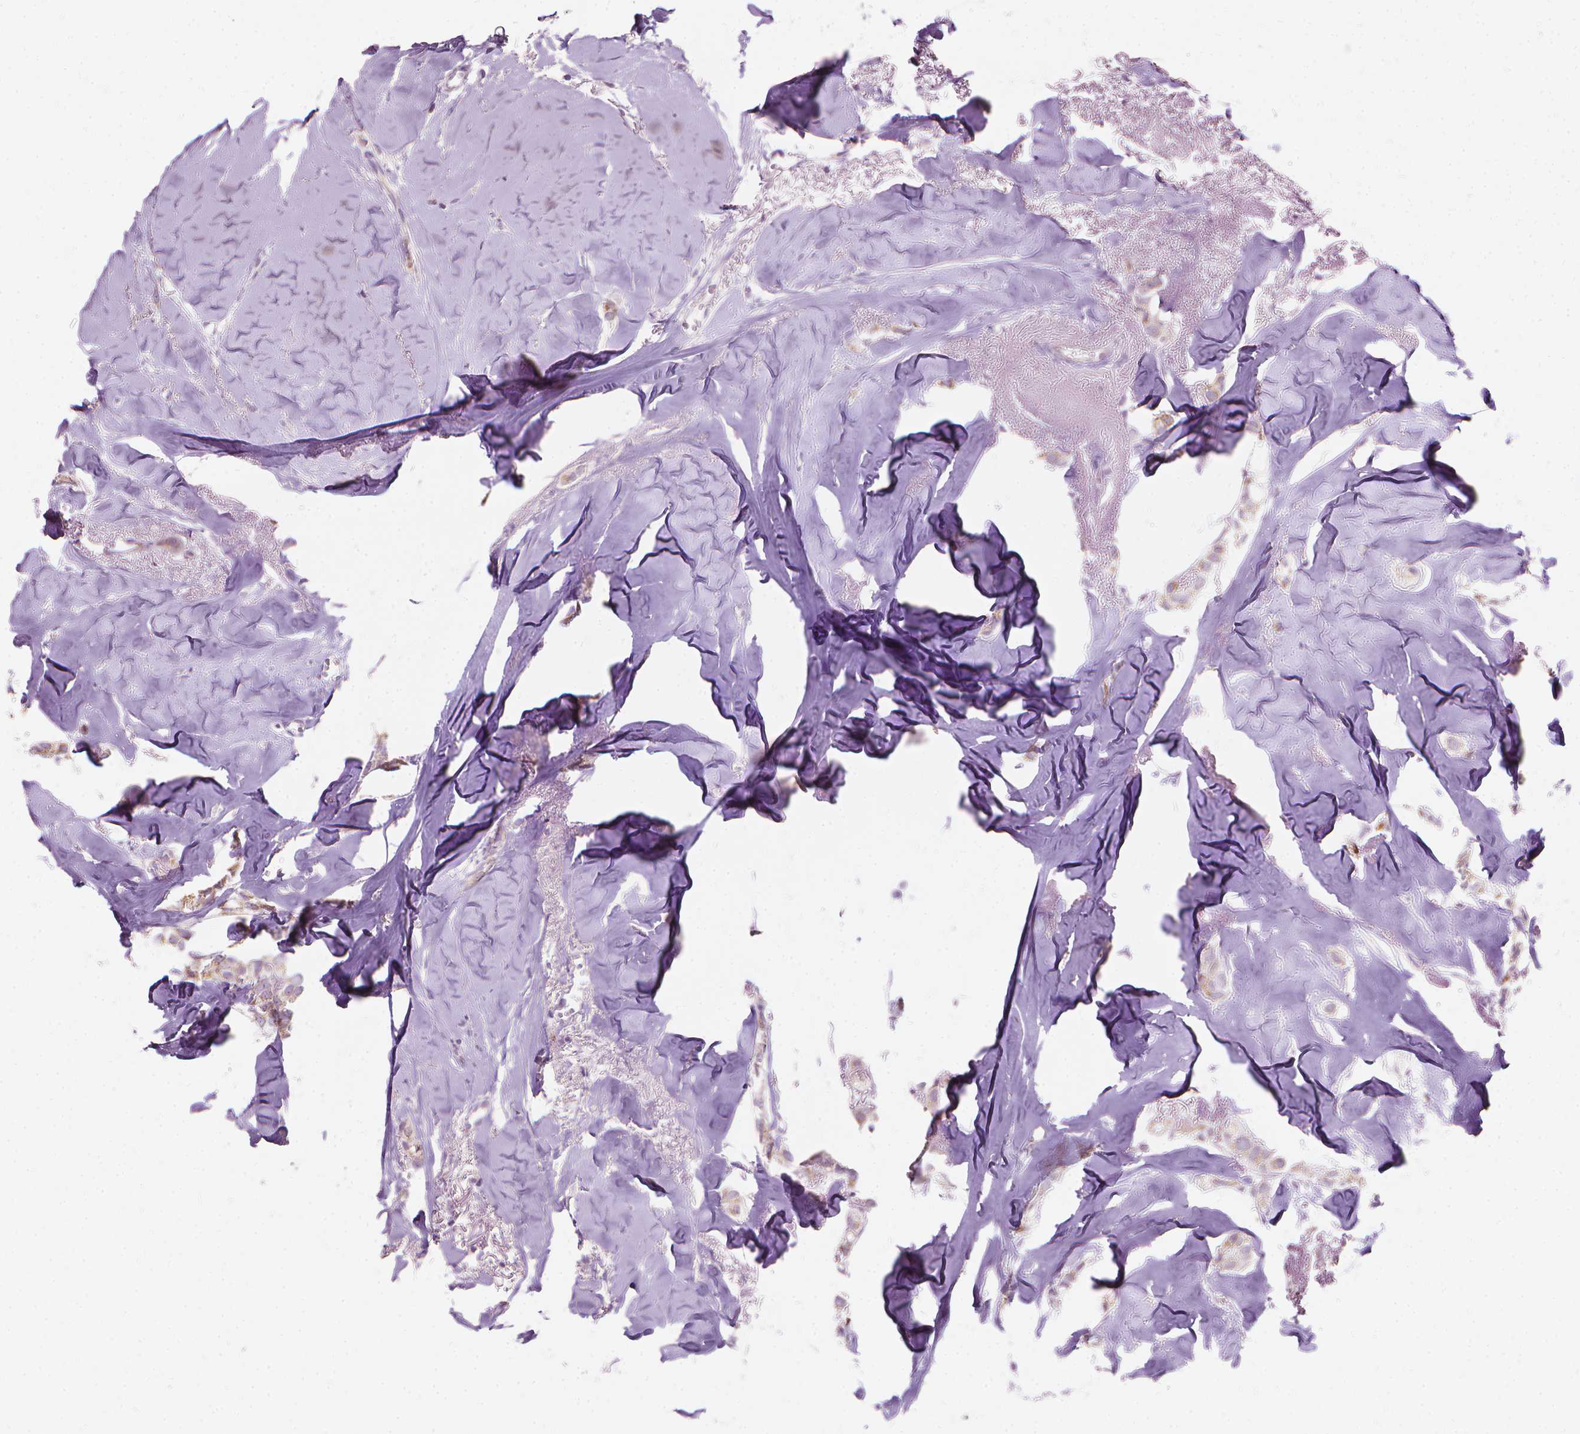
{"staining": {"intensity": "weak", "quantity": "25%-75%", "location": "cytoplasmic/membranous"}, "tissue": "breast cancer", "cell_type": "Tumor cells", "image_type": "cancer", "snomed": [{"axis": "morphology", "description": "Duct carcinoma"}, {"axis": "topography", "description": "Breast"}], "caption": "Protein analysis of breast intraductal carcinoma tissue displays weak cytoplasmic/membranous staining in about 25%-75% of tumor cells.", "gene": "CFAP126", "patient": {"sex": "female", "age": 85}}